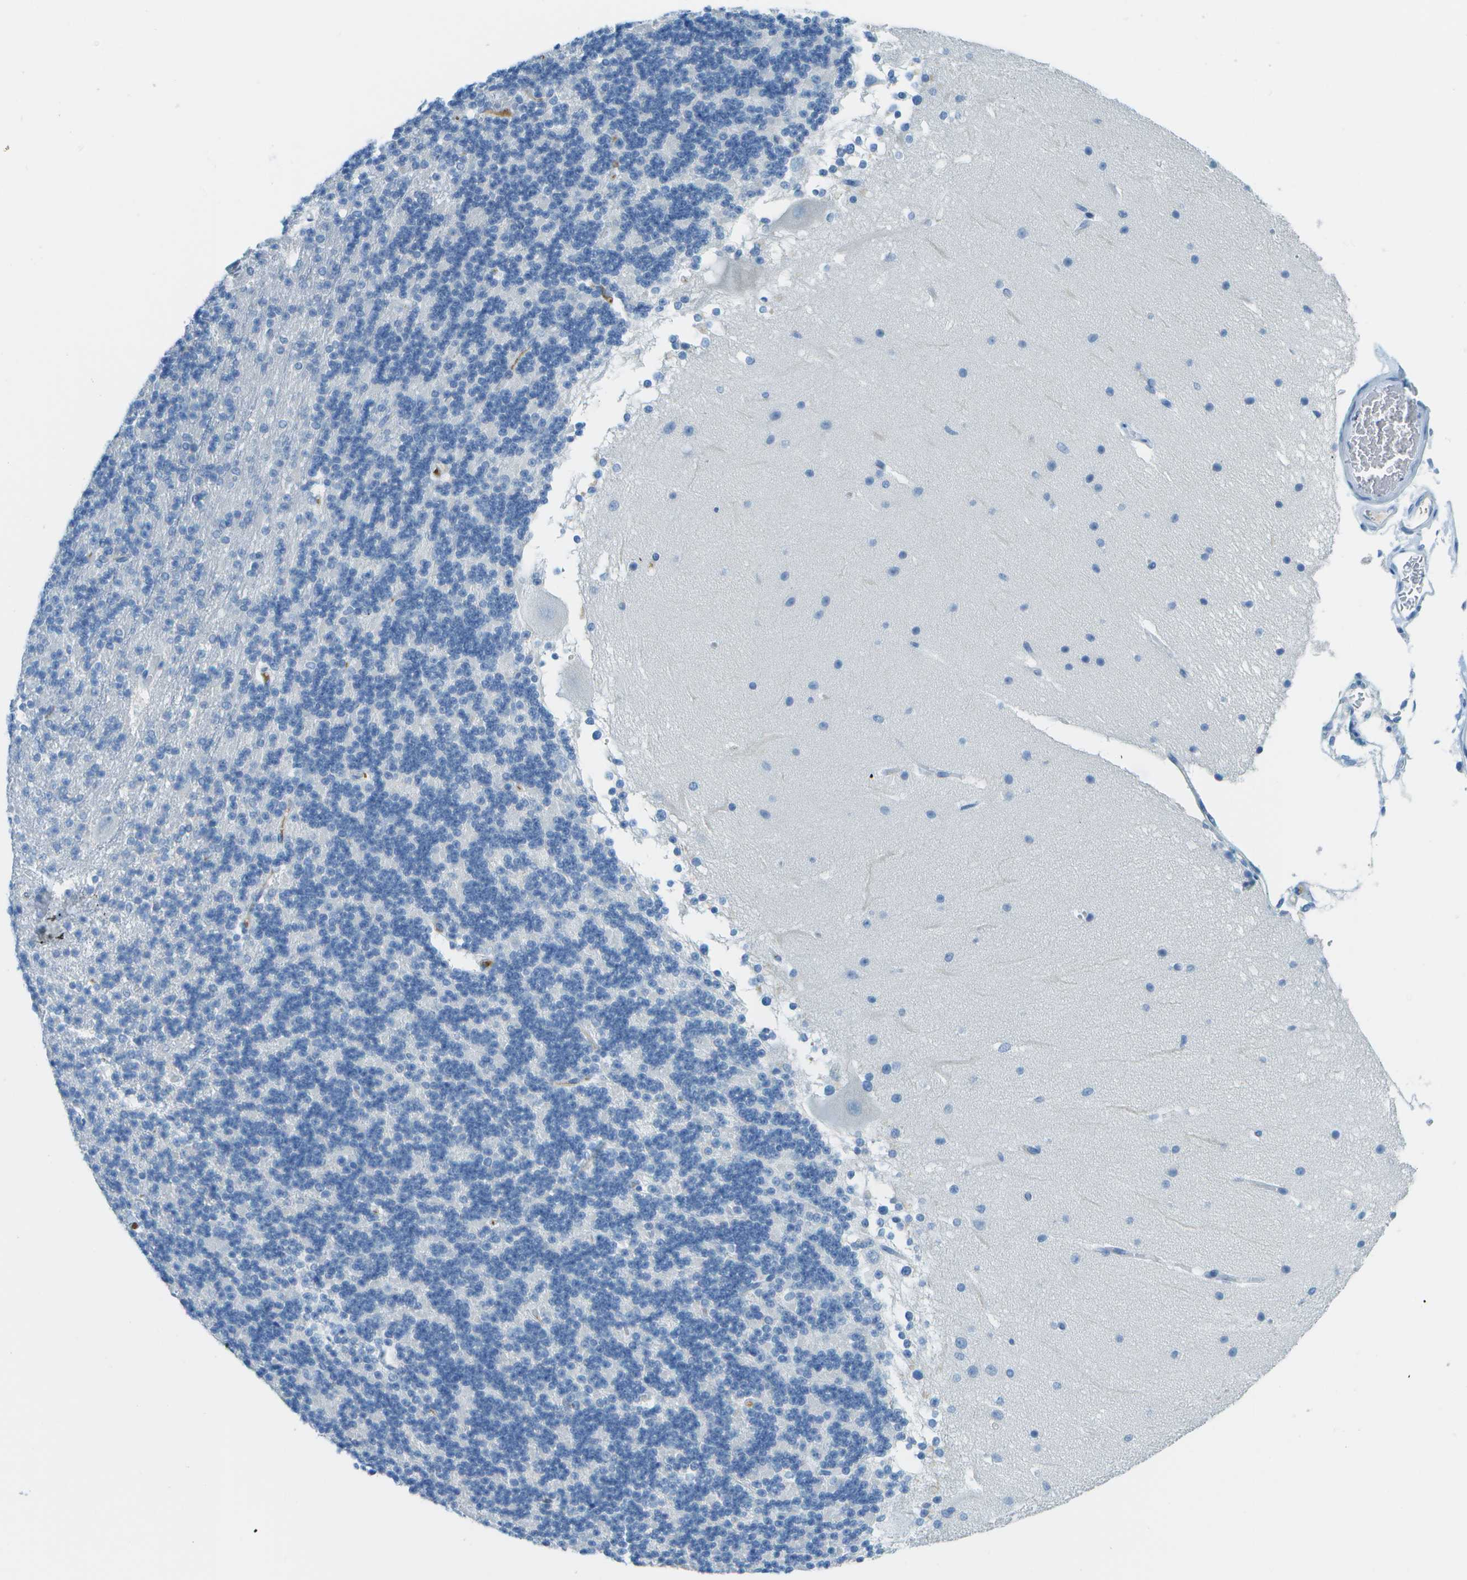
{"staining": {"intensity": "negative", "quantity": "none", "location": "none"}, "tissue": "cerebellum", "cell_type": "Cells in granular layer", "image_type": "normal", "snomed": [{"axis": "morphology", "description": "Normal tissue, NOS"}, {"axis": "topography", "description": "Cerebellum"}], "caption": "Immunohistochemistry image of normal cerebellum stained for a protein (brown), which demonstrates no positivity in cells in granular layer.", "gene": "C1S", "patient": {"sex": "female", "age": 19}}